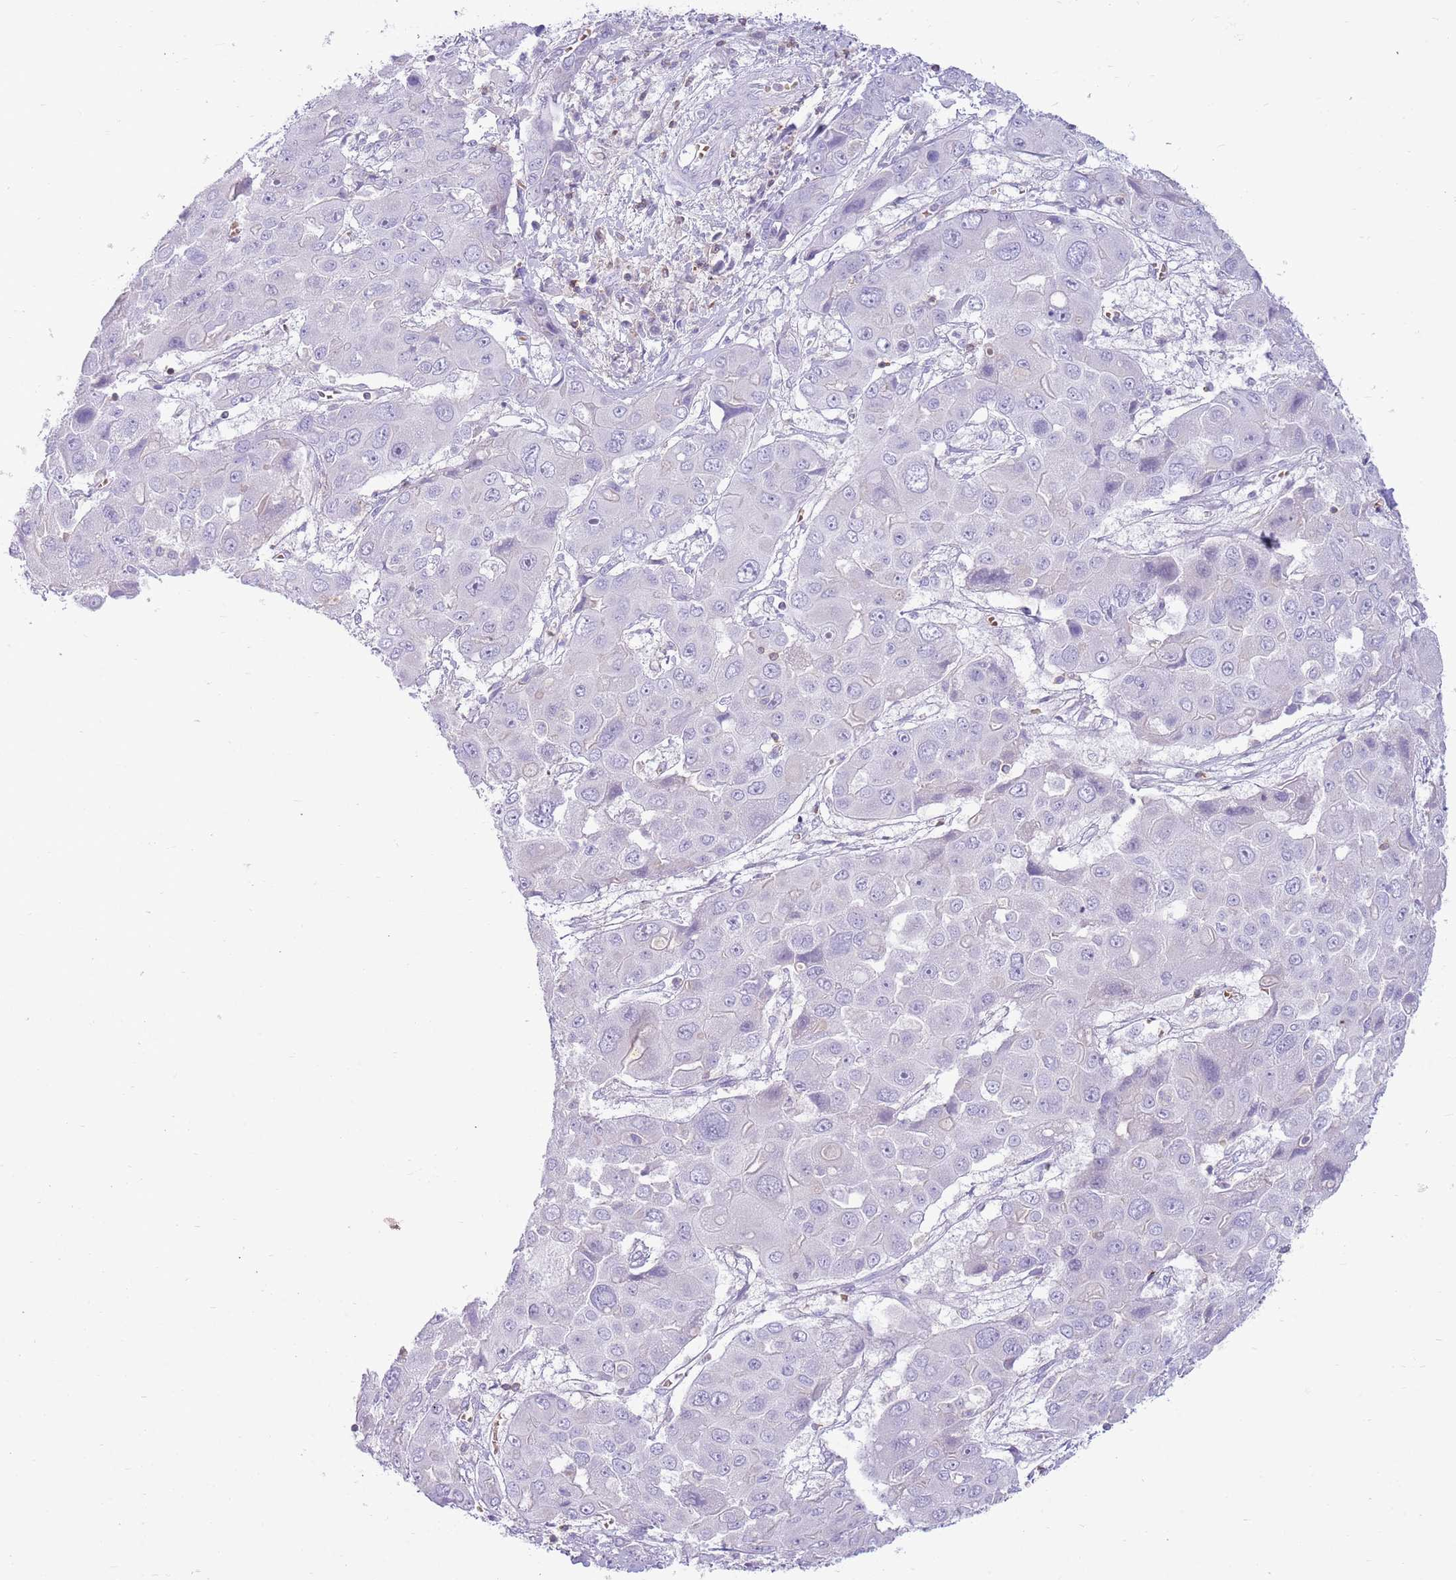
{"staining": {"intensity": "negative", "quantity": "none", "location": "none"}, "tissue": "liver cancer", "cell_type": "Tumor cells", "image_type": "cancer", "snomed": [{"axis": "morphology", "description": "Cholangiocarcinoma"}, {"axis": "topography", "description": "Liver"}], "caption": "Micrograph shows no protein expression in tumor cells of cholangiocarcinoma (liver) tissue.", "gene": "OR4Q3", "patient": {"sex": "male", "age": 67}}